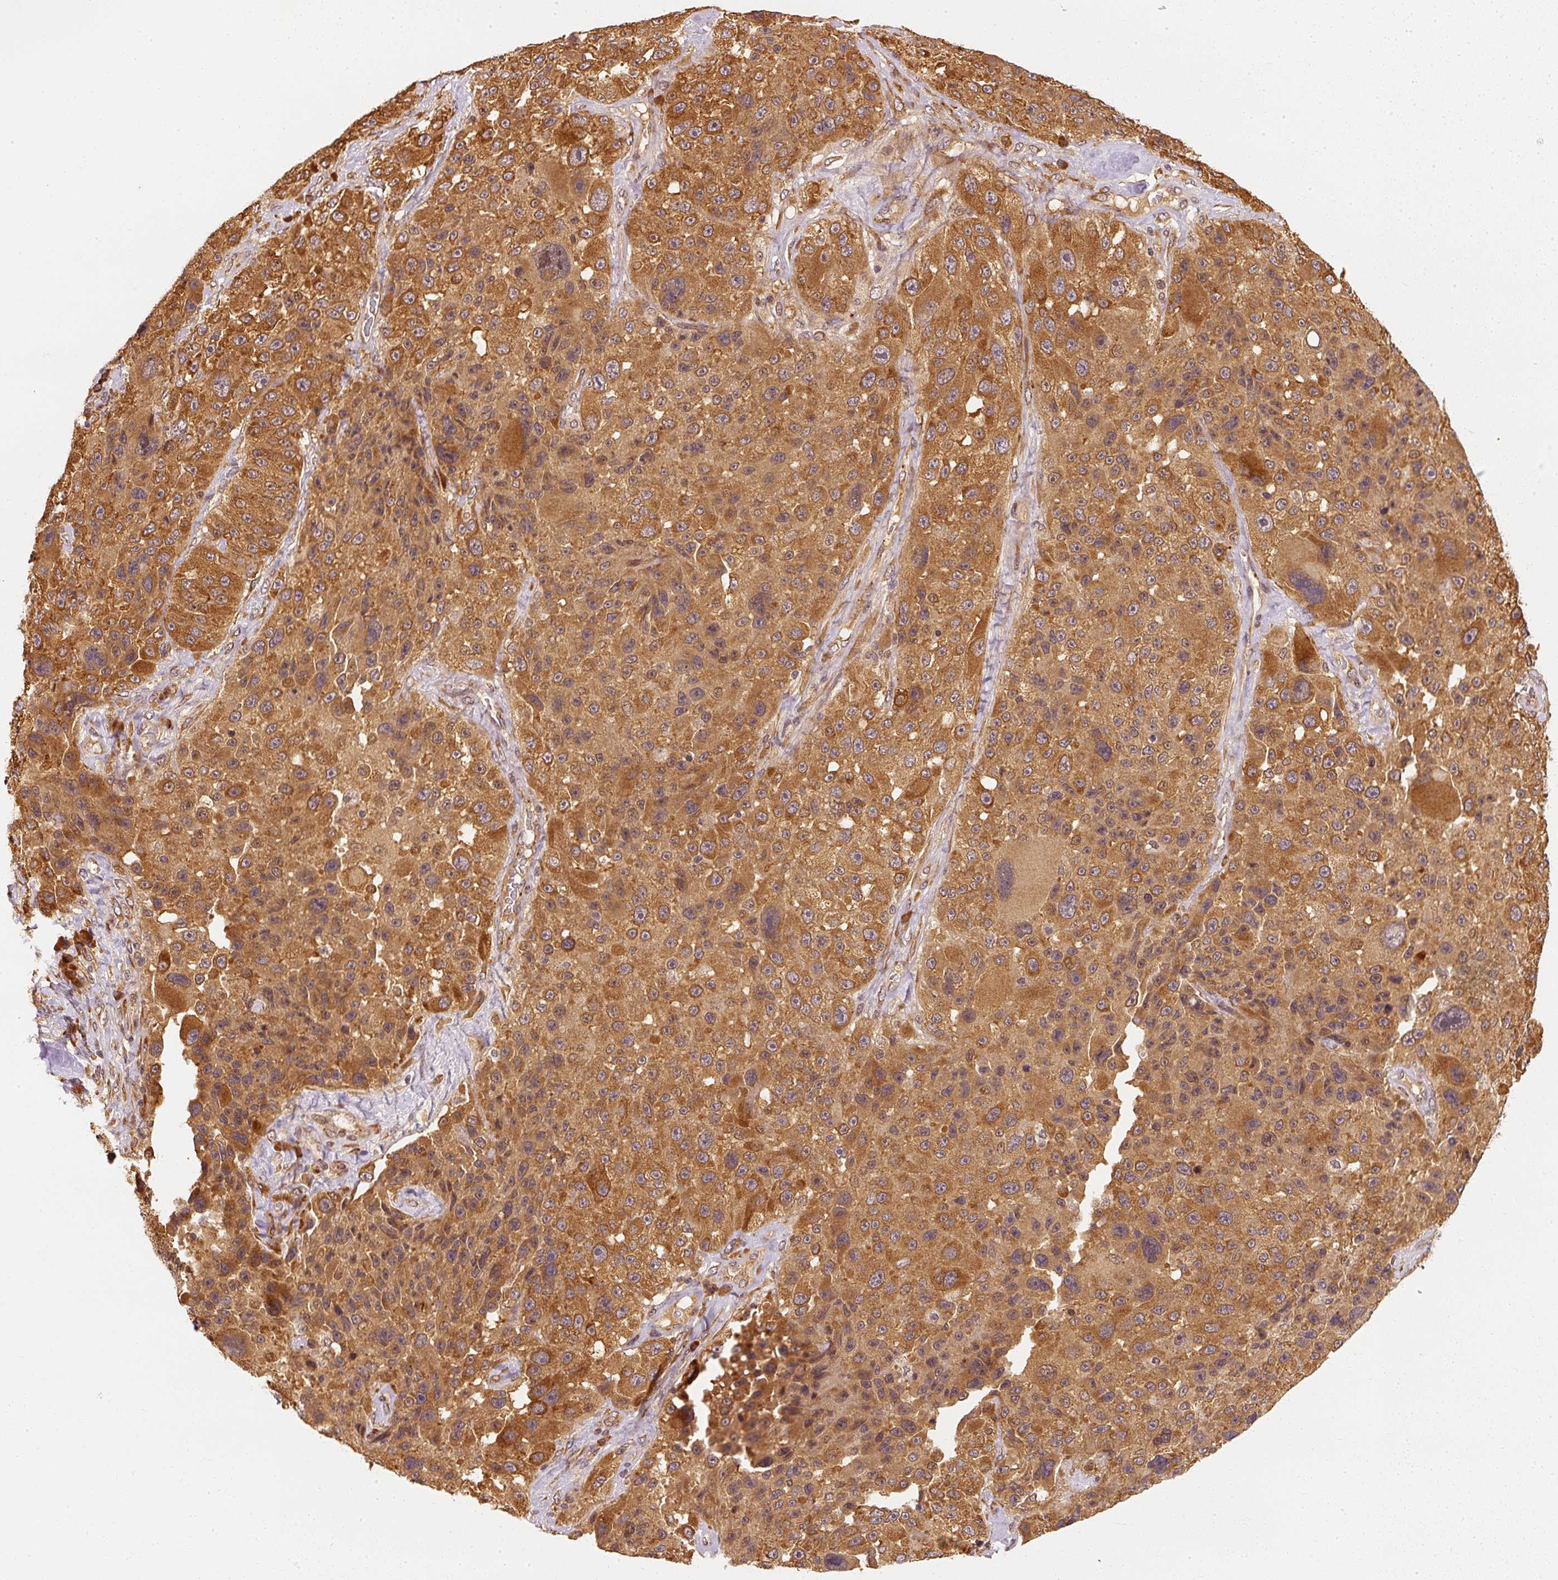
{"staining": {"intensity": "strong", "quantity": ">75%", "location": "cytoplasmic/membranous"}, "tissue": "melanoma", "cell_type": "Tumor cells", "image_type": "cancer", "snomed": [{"axis": "morphology", "description": "Malignant melanoma, Metastatic site"}, {"axis": "topography", "description": "Lymph node"}], "caption": "This histopathology image displays IHC staining of human malignant melanoma (metastatic site), with high strong cytoplasmic/membranous staining in about >75% of tumor cells.", "gene": "EEF1A2", "patient": {"sex": "male", "age": 62}}